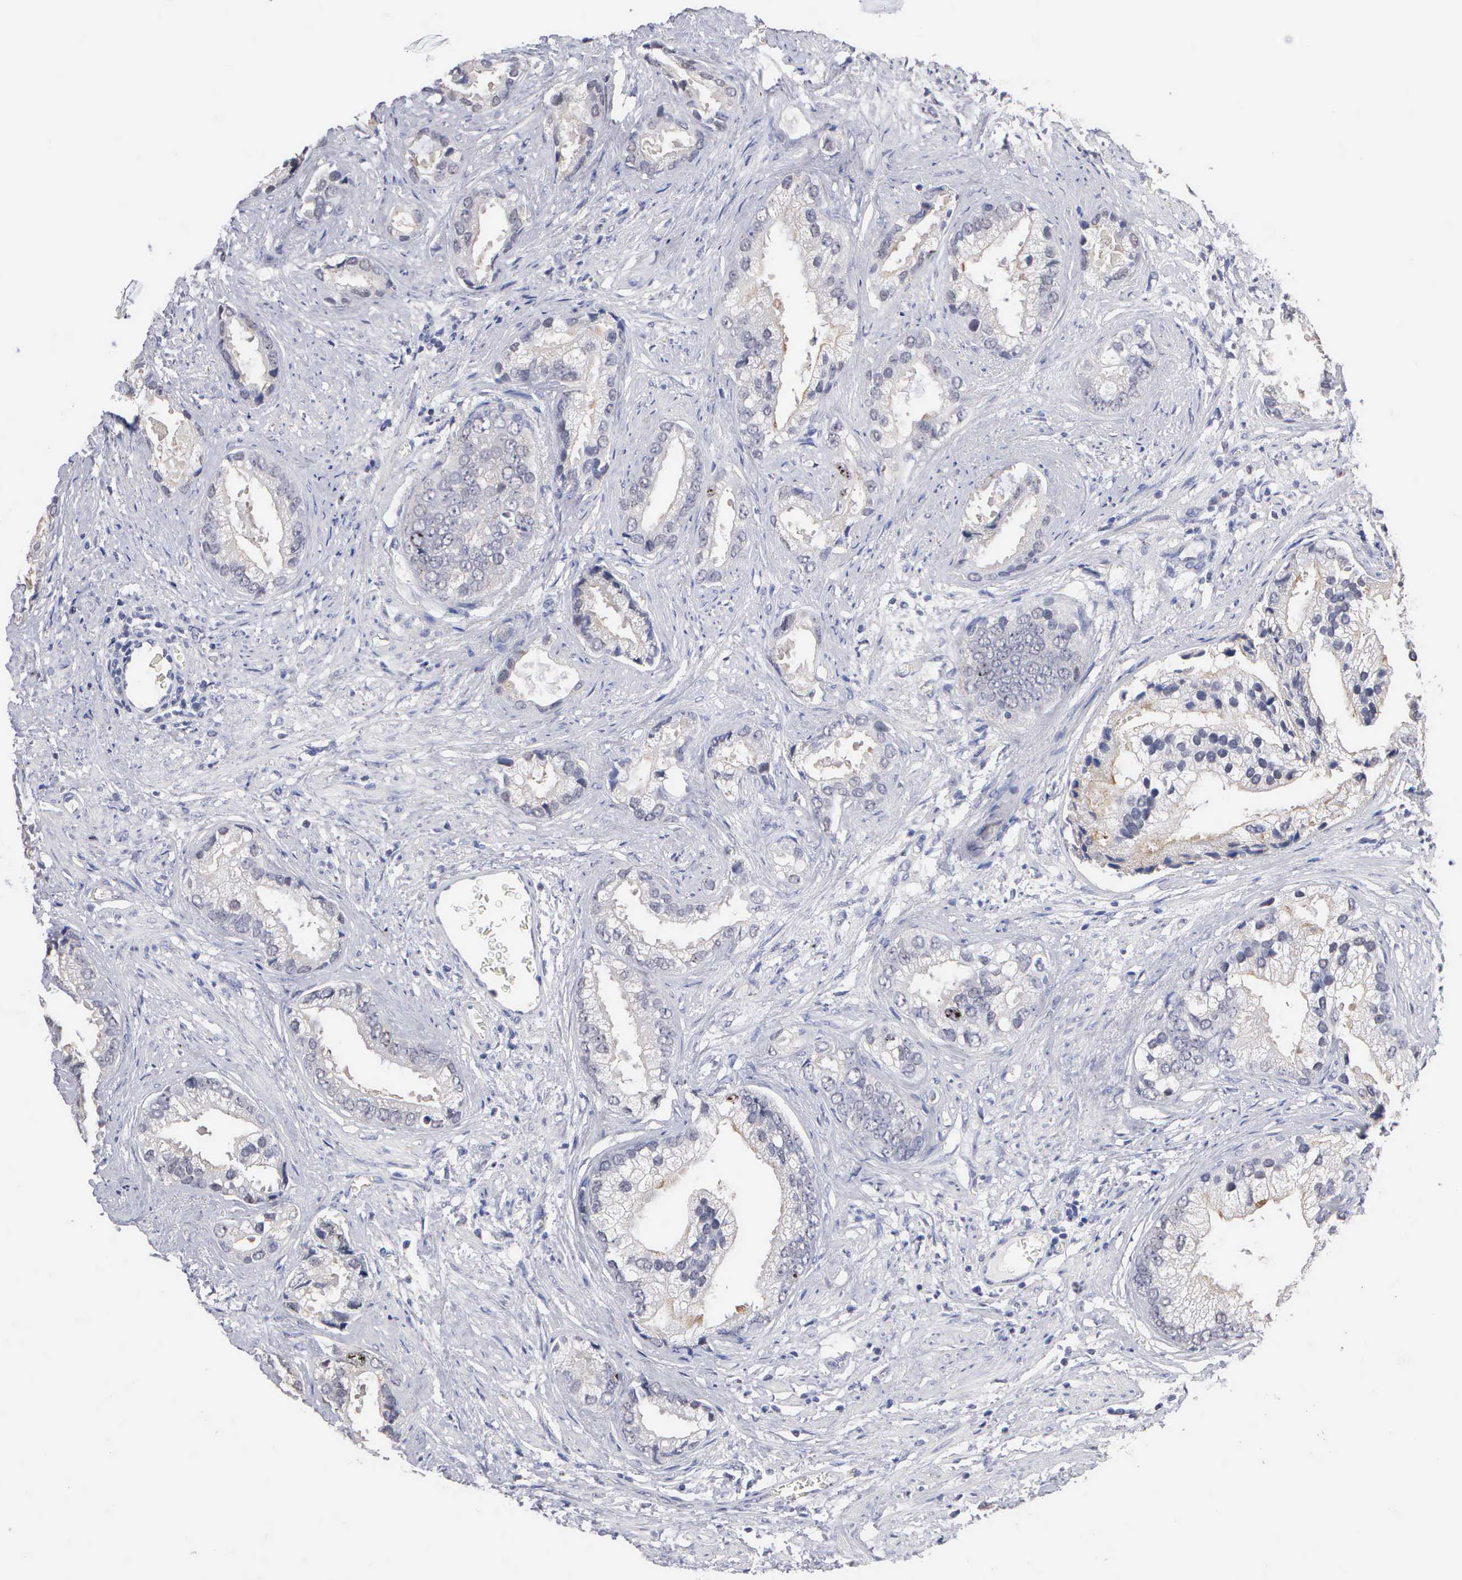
{"staining": {"intensity": "negative", "quantity": "none", "location": "none"}, "tissue": "prostate cancer", "cell_type": "Tumor cells", "image_type": "cancer", "snomed": [{"axis": "morphology", "description": "Adenocarcinoma, Medium grade"}, {"axis": "topography", "description": "Prostate"}], "caption": "Immunohistochemistry image of neoplastic tissue: prostate adenocarcinoma (medium-grade) stained with DAB (3,3'-diaminobenzidine) shows no significant protein positivity in tumor cells.", "gene": "KDM6A", "patient": {"sex": "male", "age": 65}}